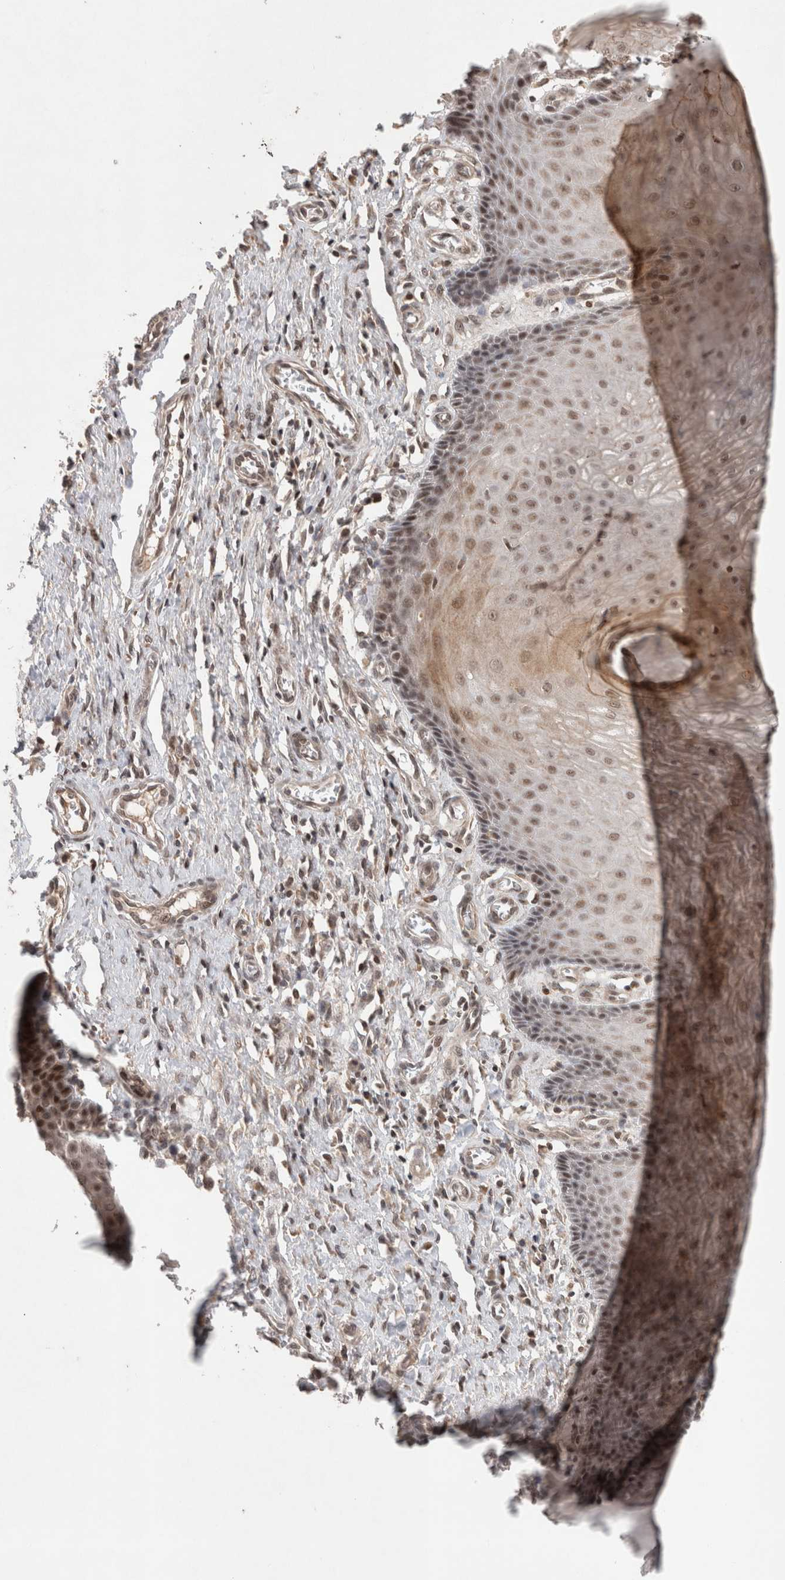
{"staining": {"intensity": "weak", "quantity": ">75%", "location": "cytoplasmic/membranous,nuclear"}, "tissue": "cervix", "cell_type": "Glandular cells", "image_type": "normal", "snomed": [{"axis": "morphology", "description": "Normal tissue, NOS"}, {"axis": "topography", "description": "Cervix"}], "caption": "Human cervix stained with a protein marker exhibits weak staining in glandular cells.", "gene": "SYDE2", "patient": {"sex": "female", "age": 55}}